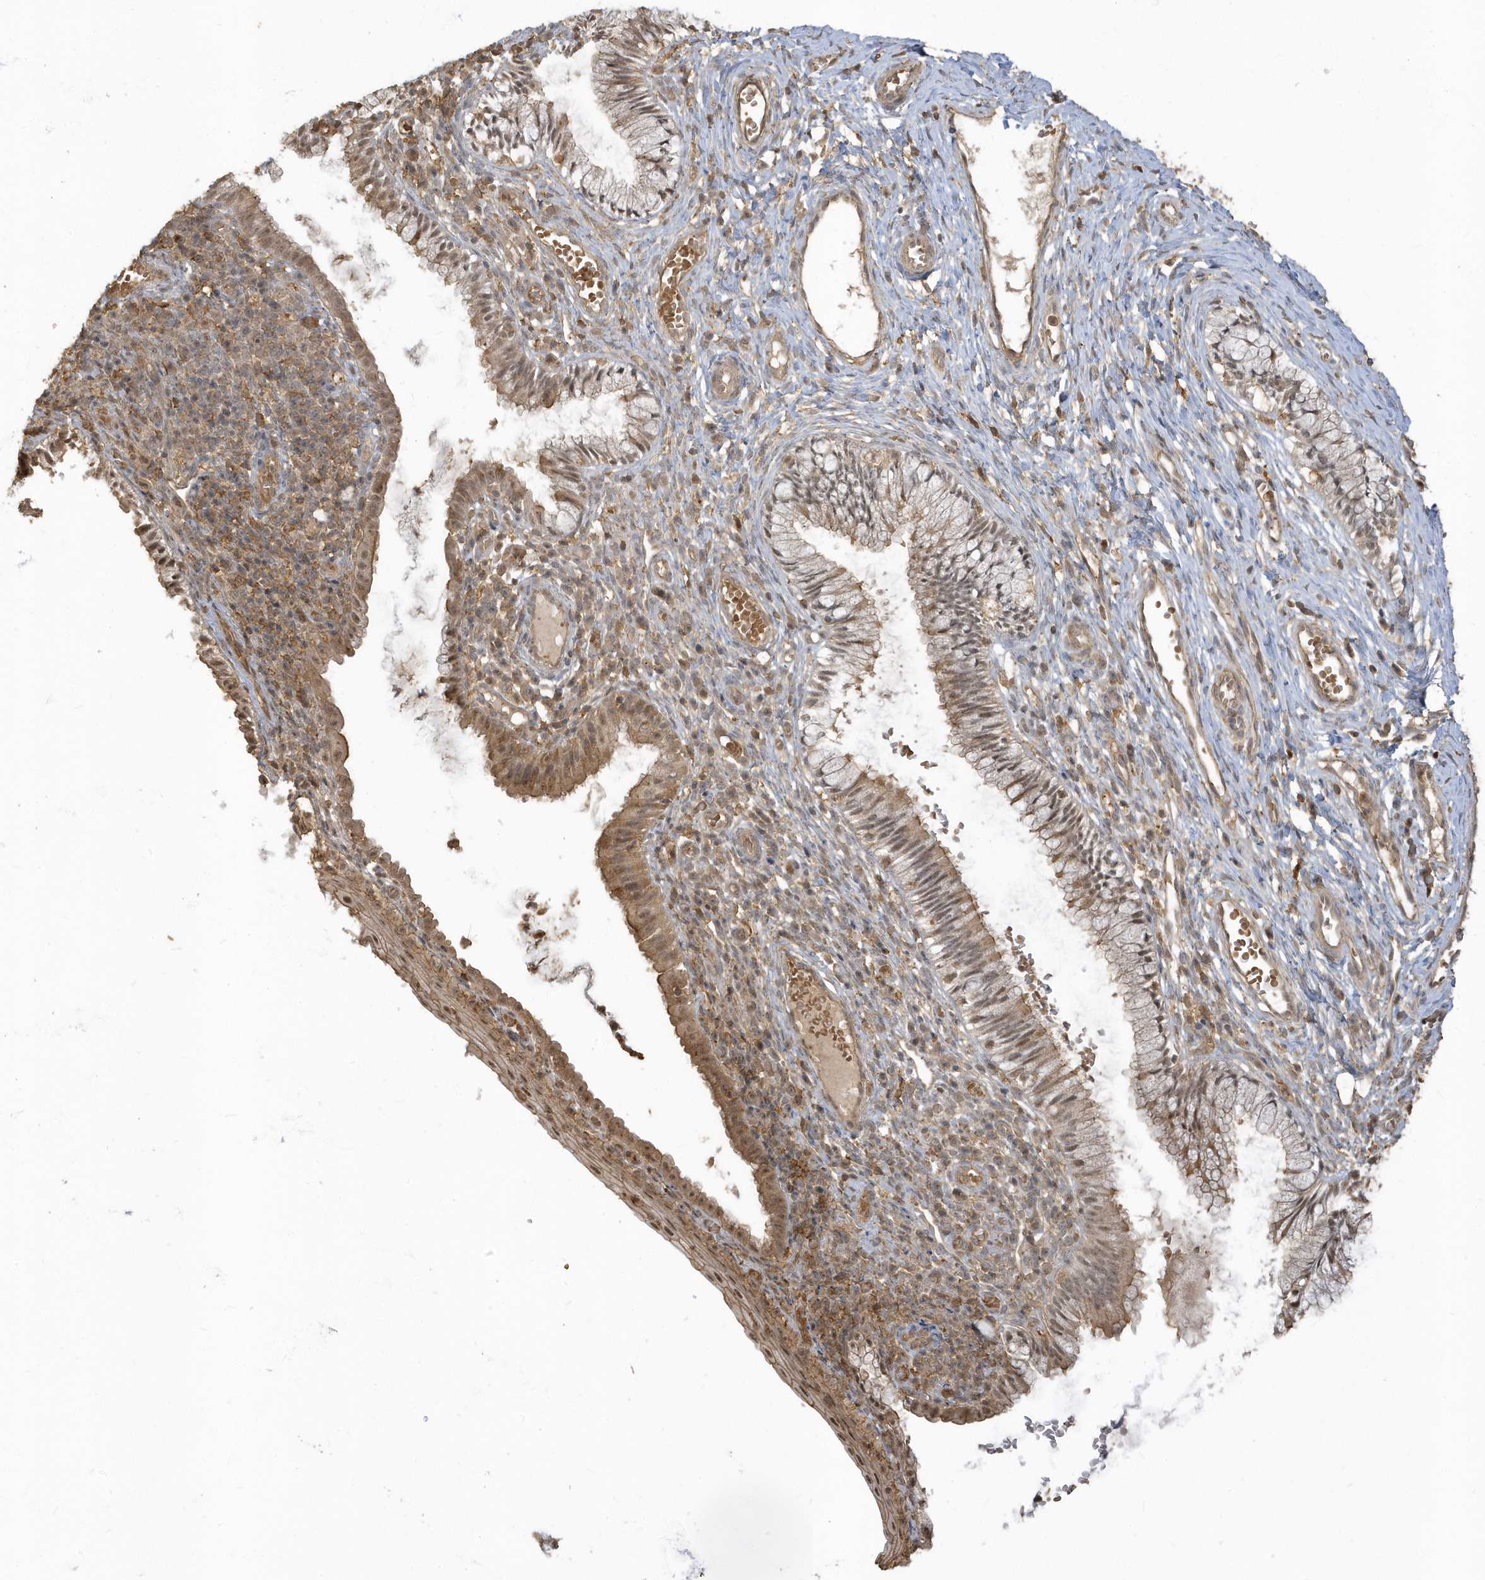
{"staining": {"intensity": "moderate", "quantity": ">75%", "location": "cytoplasmic/membranous,nuclear"}, "tissue": "cervix", "cell_type": "Glandular cells", "image_type": "normal", "snomed": [{"axis": "morphology", "description": "Normal tissue, NOS"}, {"axis": "topography", "description": "Cervix"}], "caption": "Immunohistochemical staining of unremarkable cervix shows moderate cytoplasmic/membranous,nuclear protein staining in approximately >75% of glandular cells.", "gene": "ZBTB8A", "patient": {"sex": "female", "age": 27}}